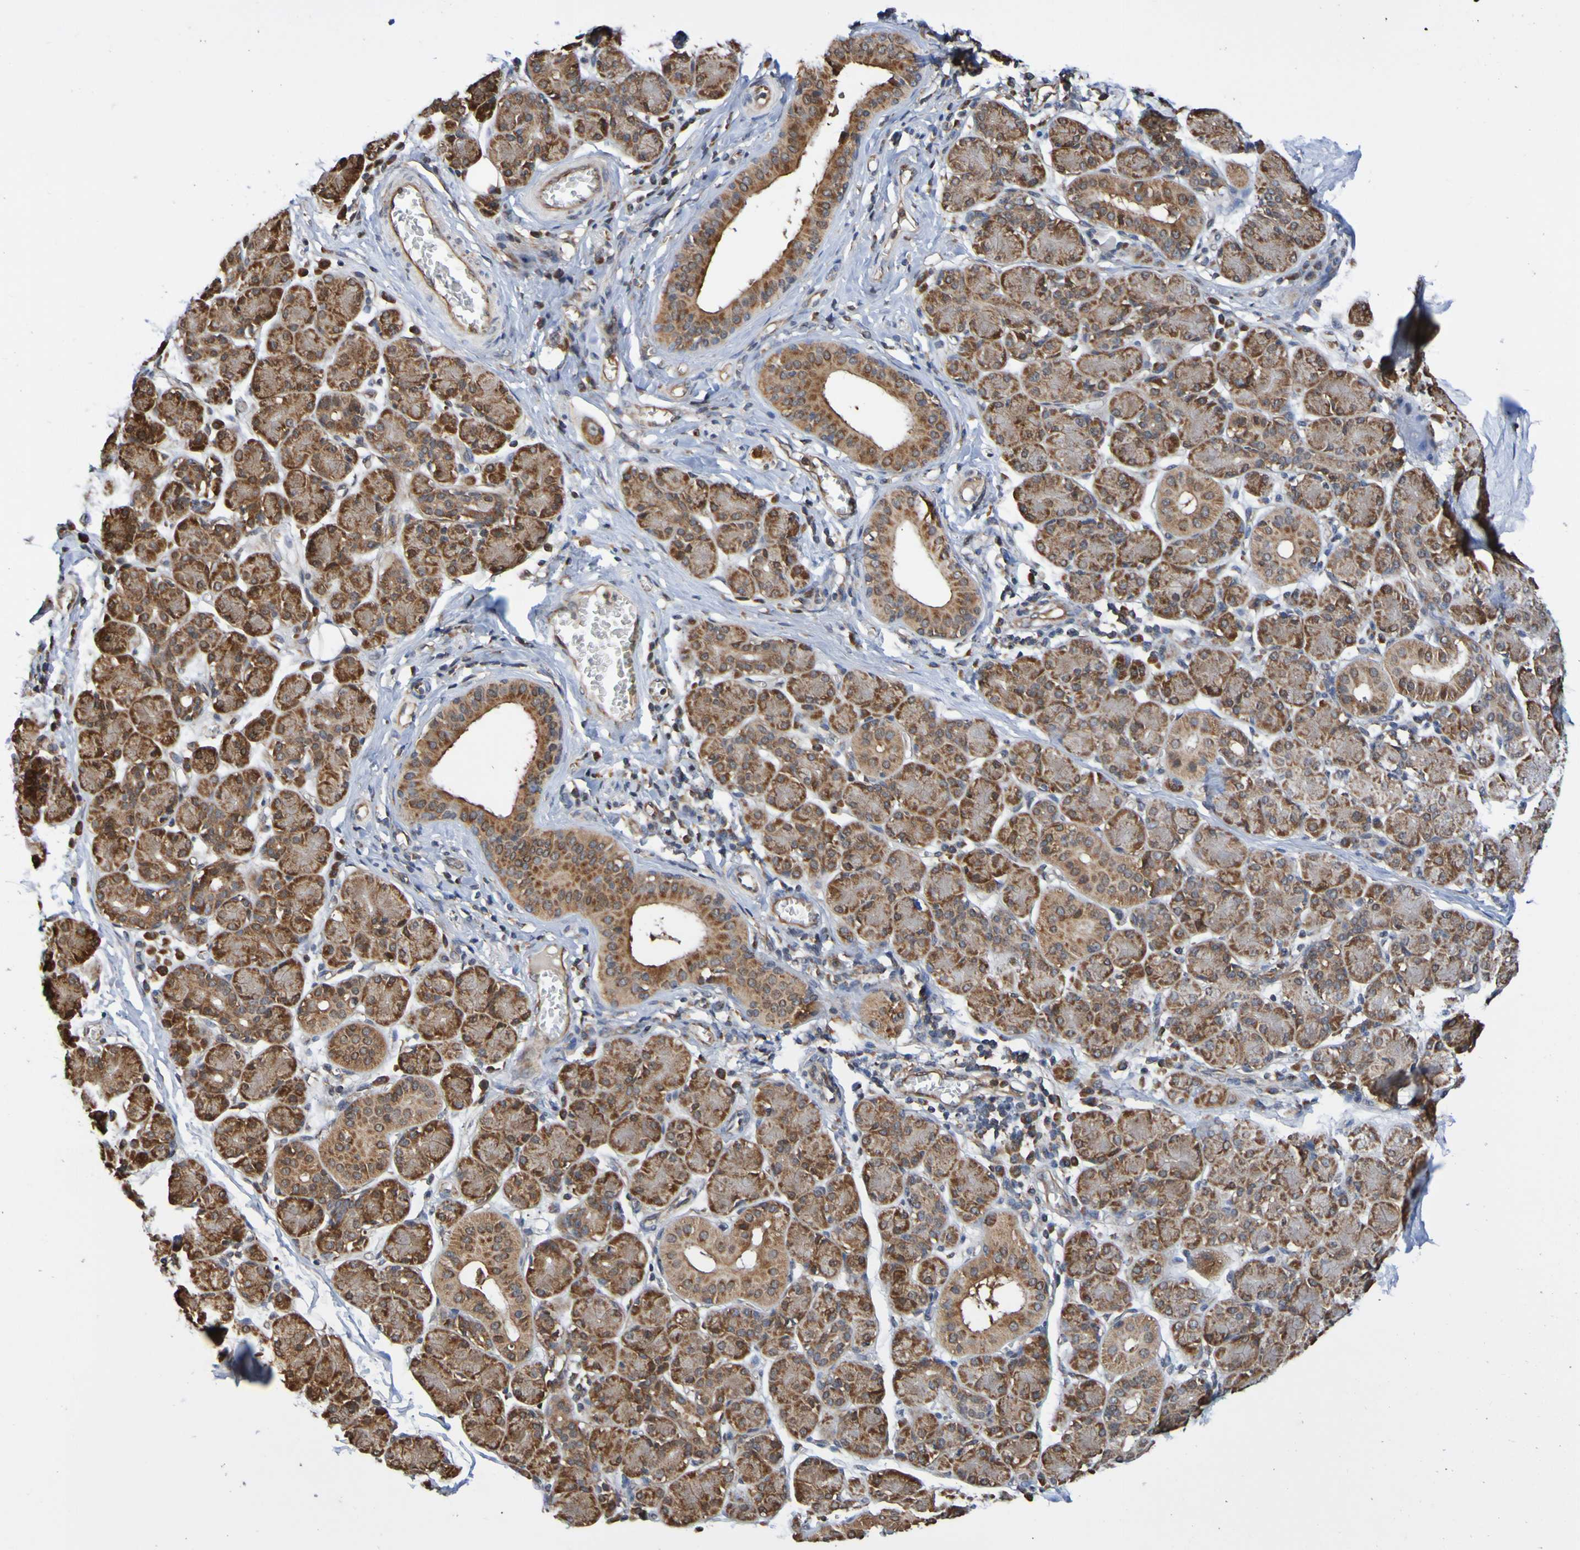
{"staining": {"intensity": "moderate", "quantity": ">75%", "location": "cytoplasmic/membranous"}, "tissue": "salivary gland", "cell_type": "Glandular cells", "image_type": "normal", "snomed": [{"axis": "morphology", "description": "Normal tissue, NOS"}, {"axis": "morphology", "description": "Inflammation, NOS"}, {"axis": "topography", "description": "Lymph node"}, {"axis": "topography", "description": "Salivary gland"}], "caption": "Immunohistochemistry (IHC) histopathology image of normal human salivary gland stained for a protein (brown), which demonstrates medium levels of moderate cytoplasmic/membranous positivity in about >75% of glandular cells.", "gene": "AXIN1", "patient": {"sex": "male", "age": 3}}